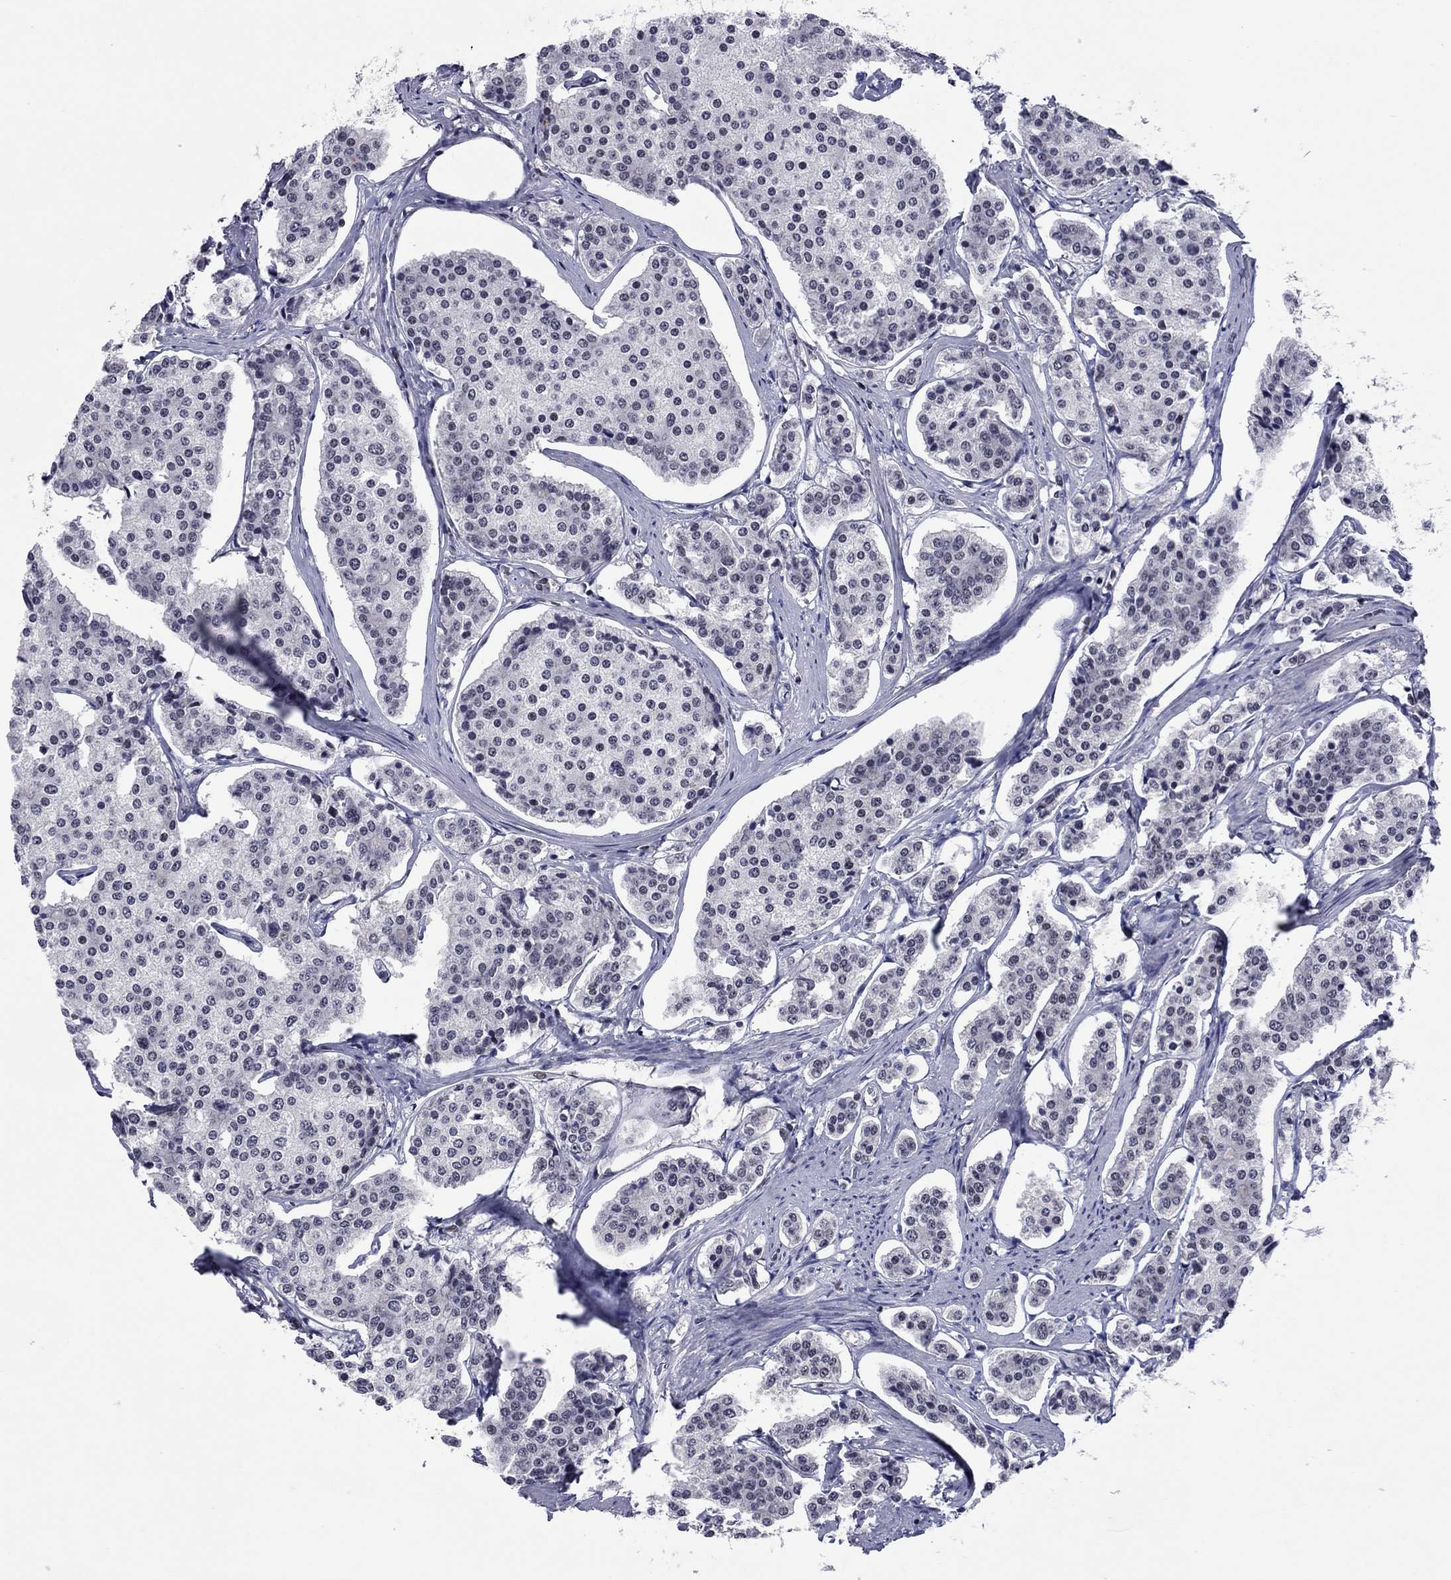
{"staining": {"intensity": "negative", "quantity": "none", "location": "none"}, "tissue": "carcinoid", "cell_type": "Tumor cells", "image_type": "cancer", "snomed": [{"axis": "morphology", "description": "Carcinoid, malignant, NOS"}, {"axis": "topography", "description": "Small intestine"}], "caption": "High power microscopy photomicrograph of an IHC histopathology image of carcinoid, revealing no significant expression in tumor cells.", "gene": "TAF9", "patient": {"sex": "female", "age": 65}}